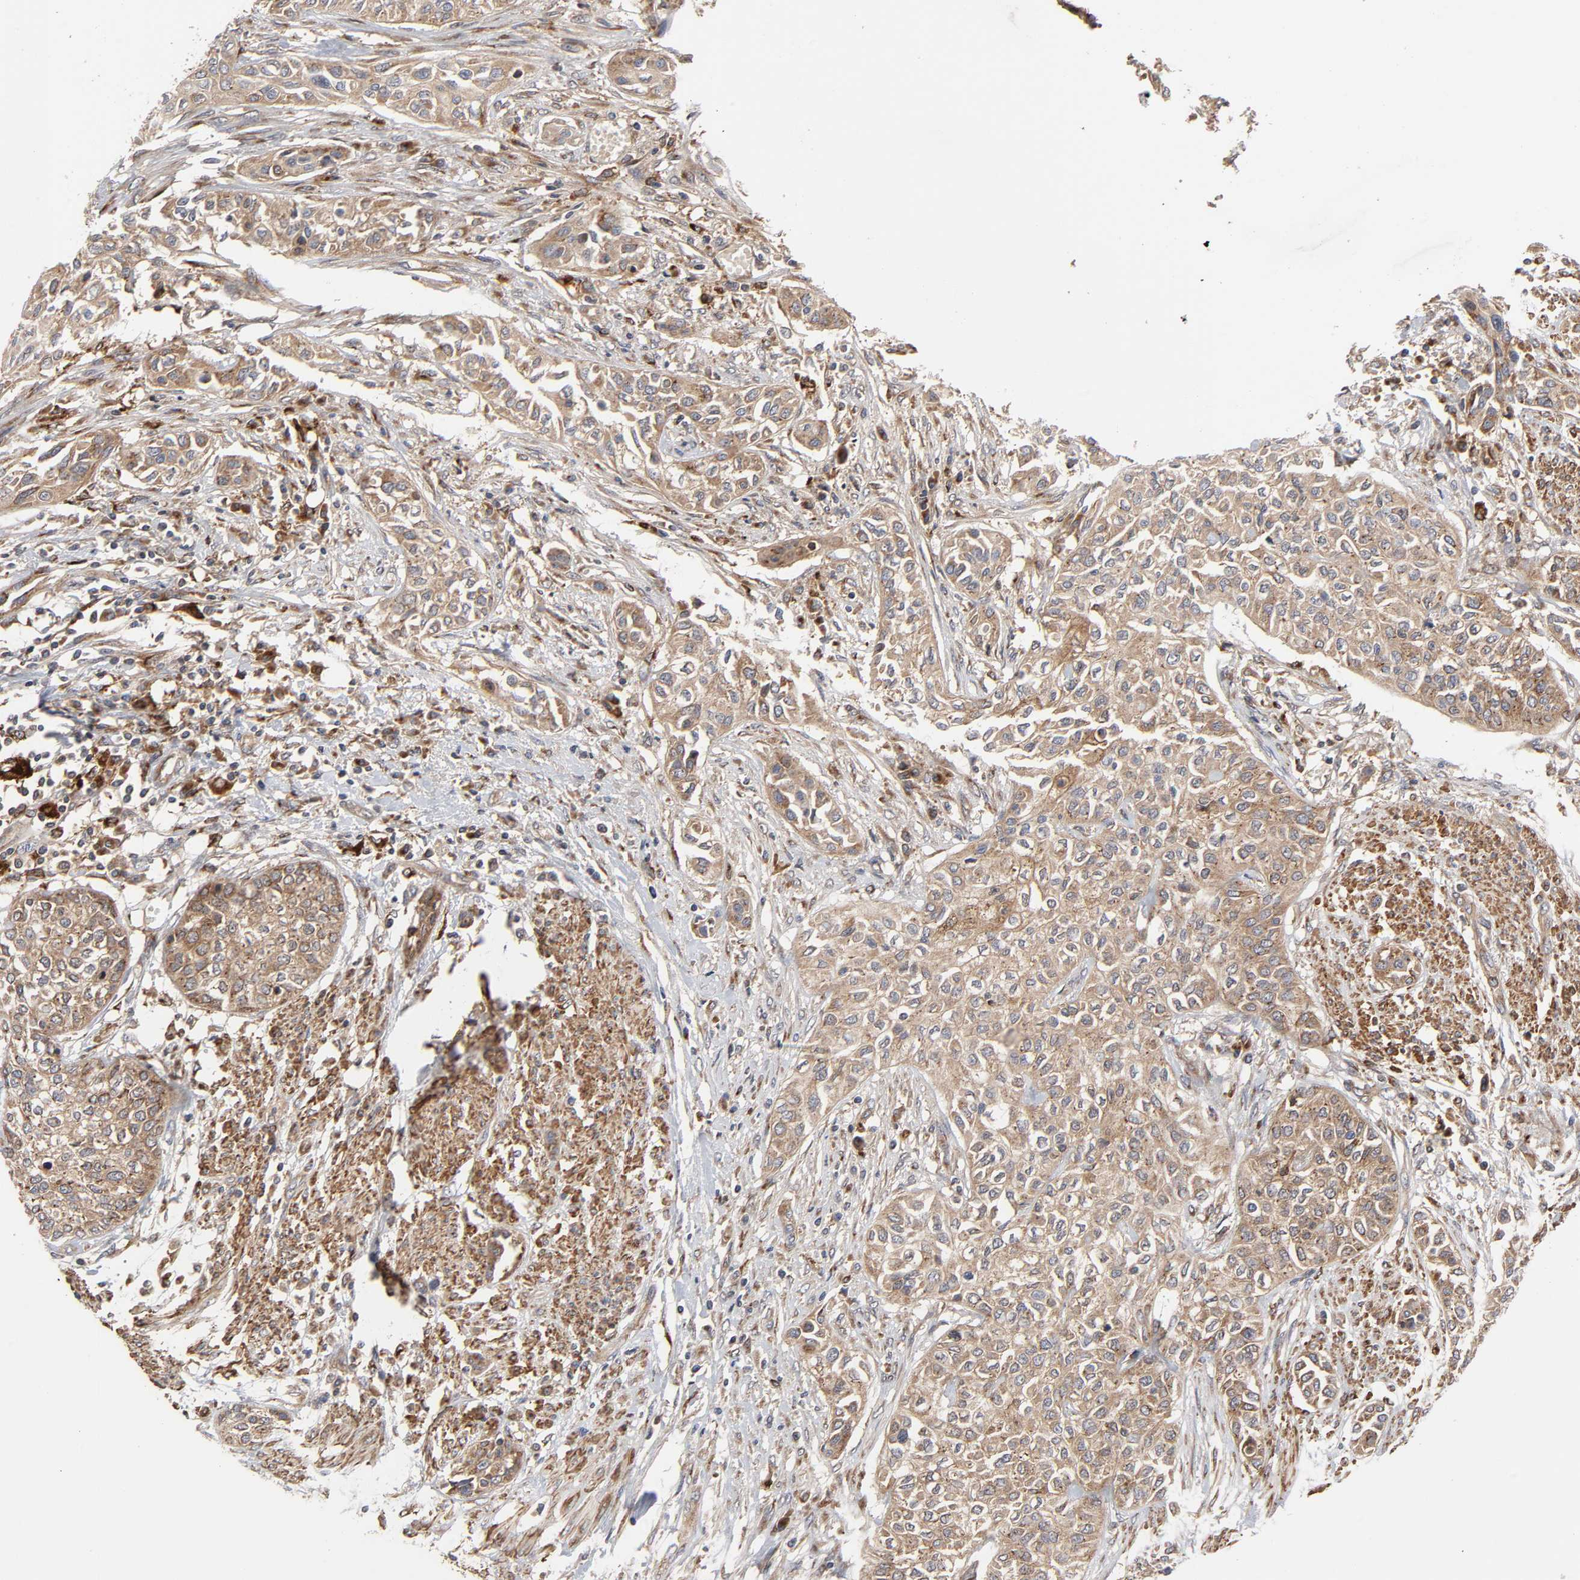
{"staining": {"intensity": "moderate", "quantity": ">75%", "location": "cytoplasmic/membranous"}, "tissue": "urothelial cancer", "cell_type": "Tumor cells", "image_type": "cancer", "snomed": [{"axis": "morphology", "description": "Urothelial carcinoma, High grade"}, {"axis": "topography", "description": "Urinary bladder"}], "caption": "This is an image of immunohistochemistry (IHC) staining of urothelial carcinoma (high-grade), which shows moderate expression in the cytoplasmic/membranous of tumor cells.", "gene": "GNPTG", "patient": {"sex": "male", "age": 74}}